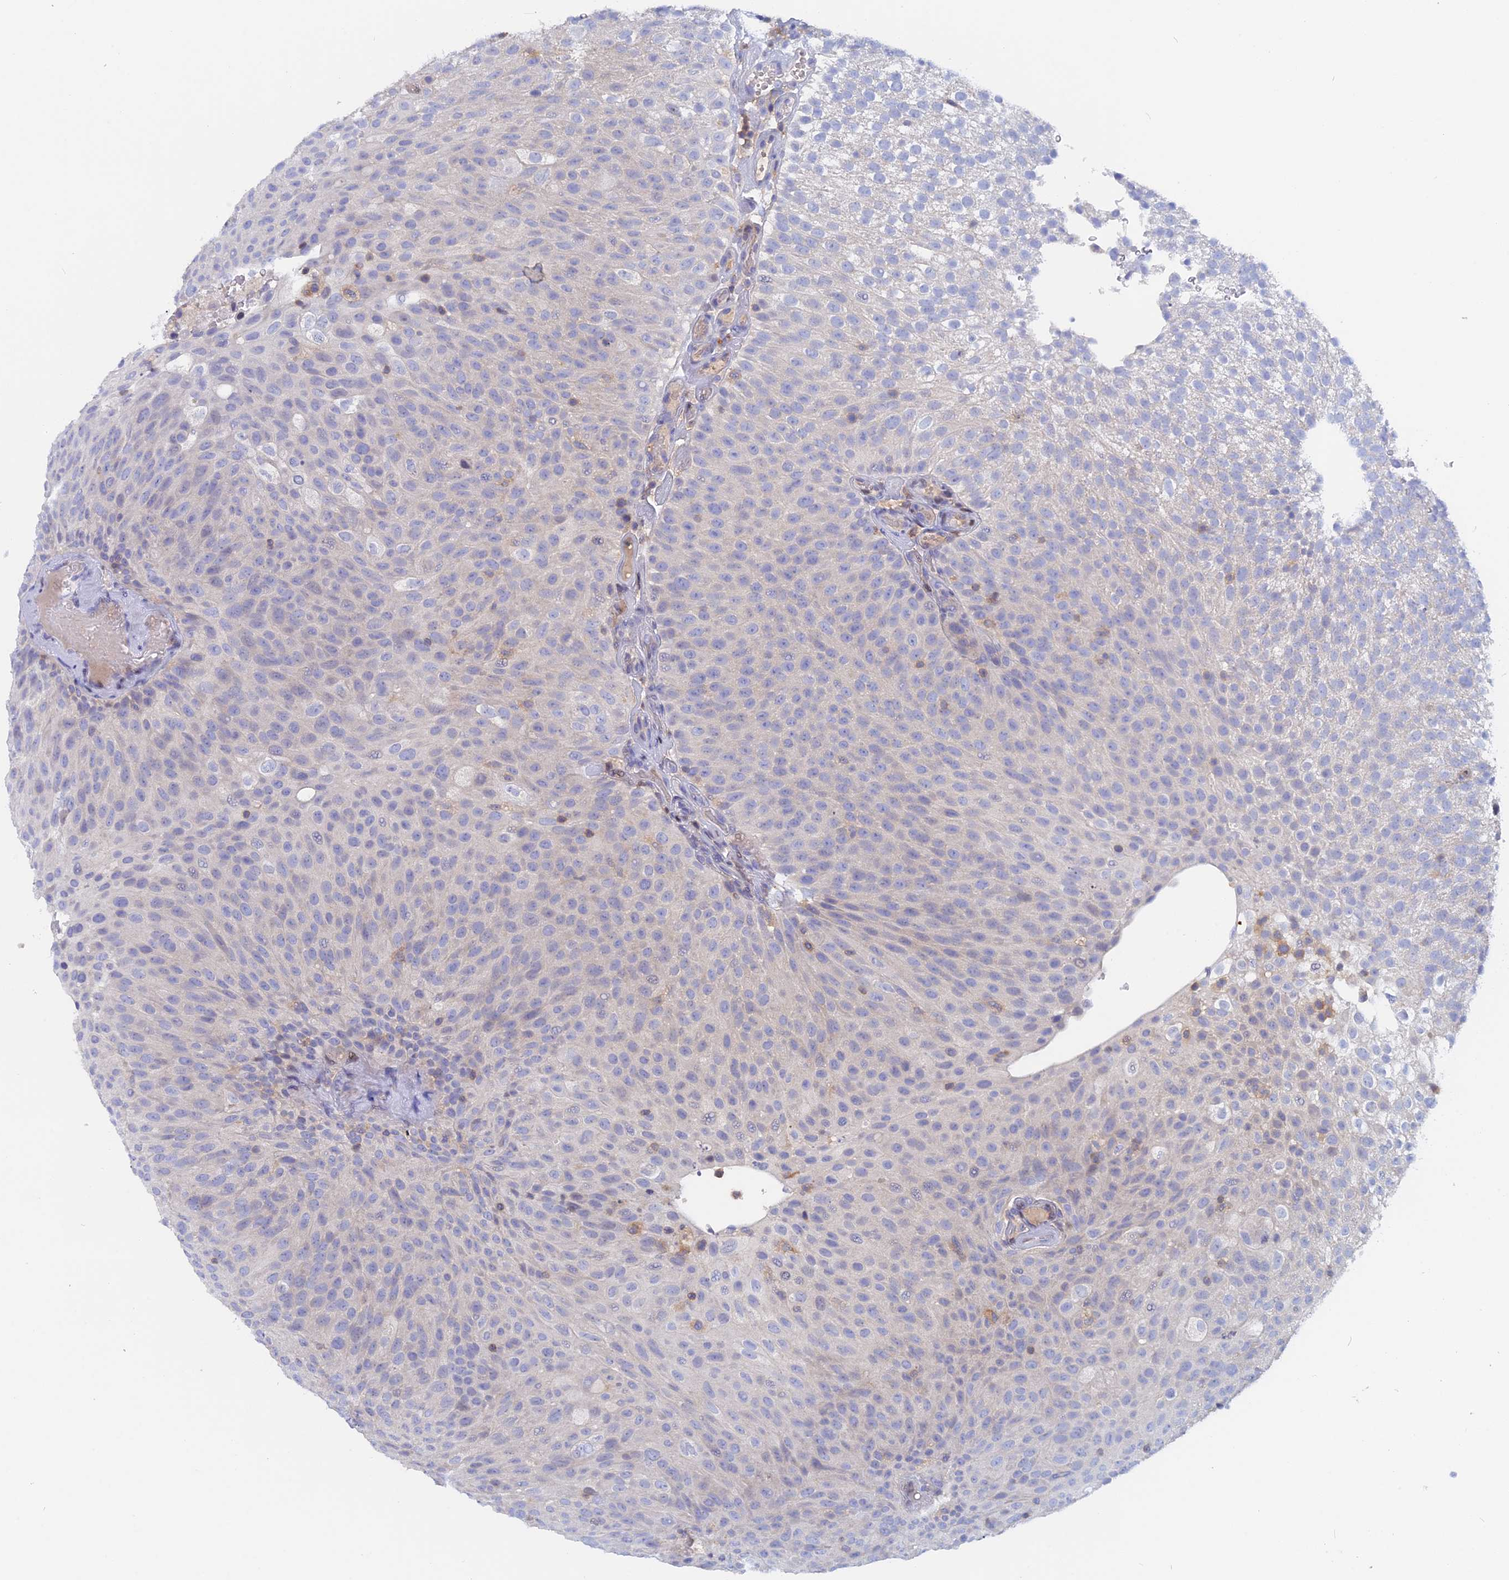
{"staining": {"intensity": "negative", "quantity": "none", "location": "none"}, "tissue": "urothelial cancer", "cell_type": "Tumor cells", "image_type": "cancer", "snomed": [{"axis": "morphology", "description": "Urothelial carcinoma, Low grade"}, {"axis": "topography", "description": "Urinary bladder"}], "caption": "DAB (3,3'-diaminobenzidine) immunohistochemical staining of low-grade urothelial carcinoma displays no significant staining in tumor cells.", "gene": "ACP7", "patient": {"sex": "male", "age": 78}}